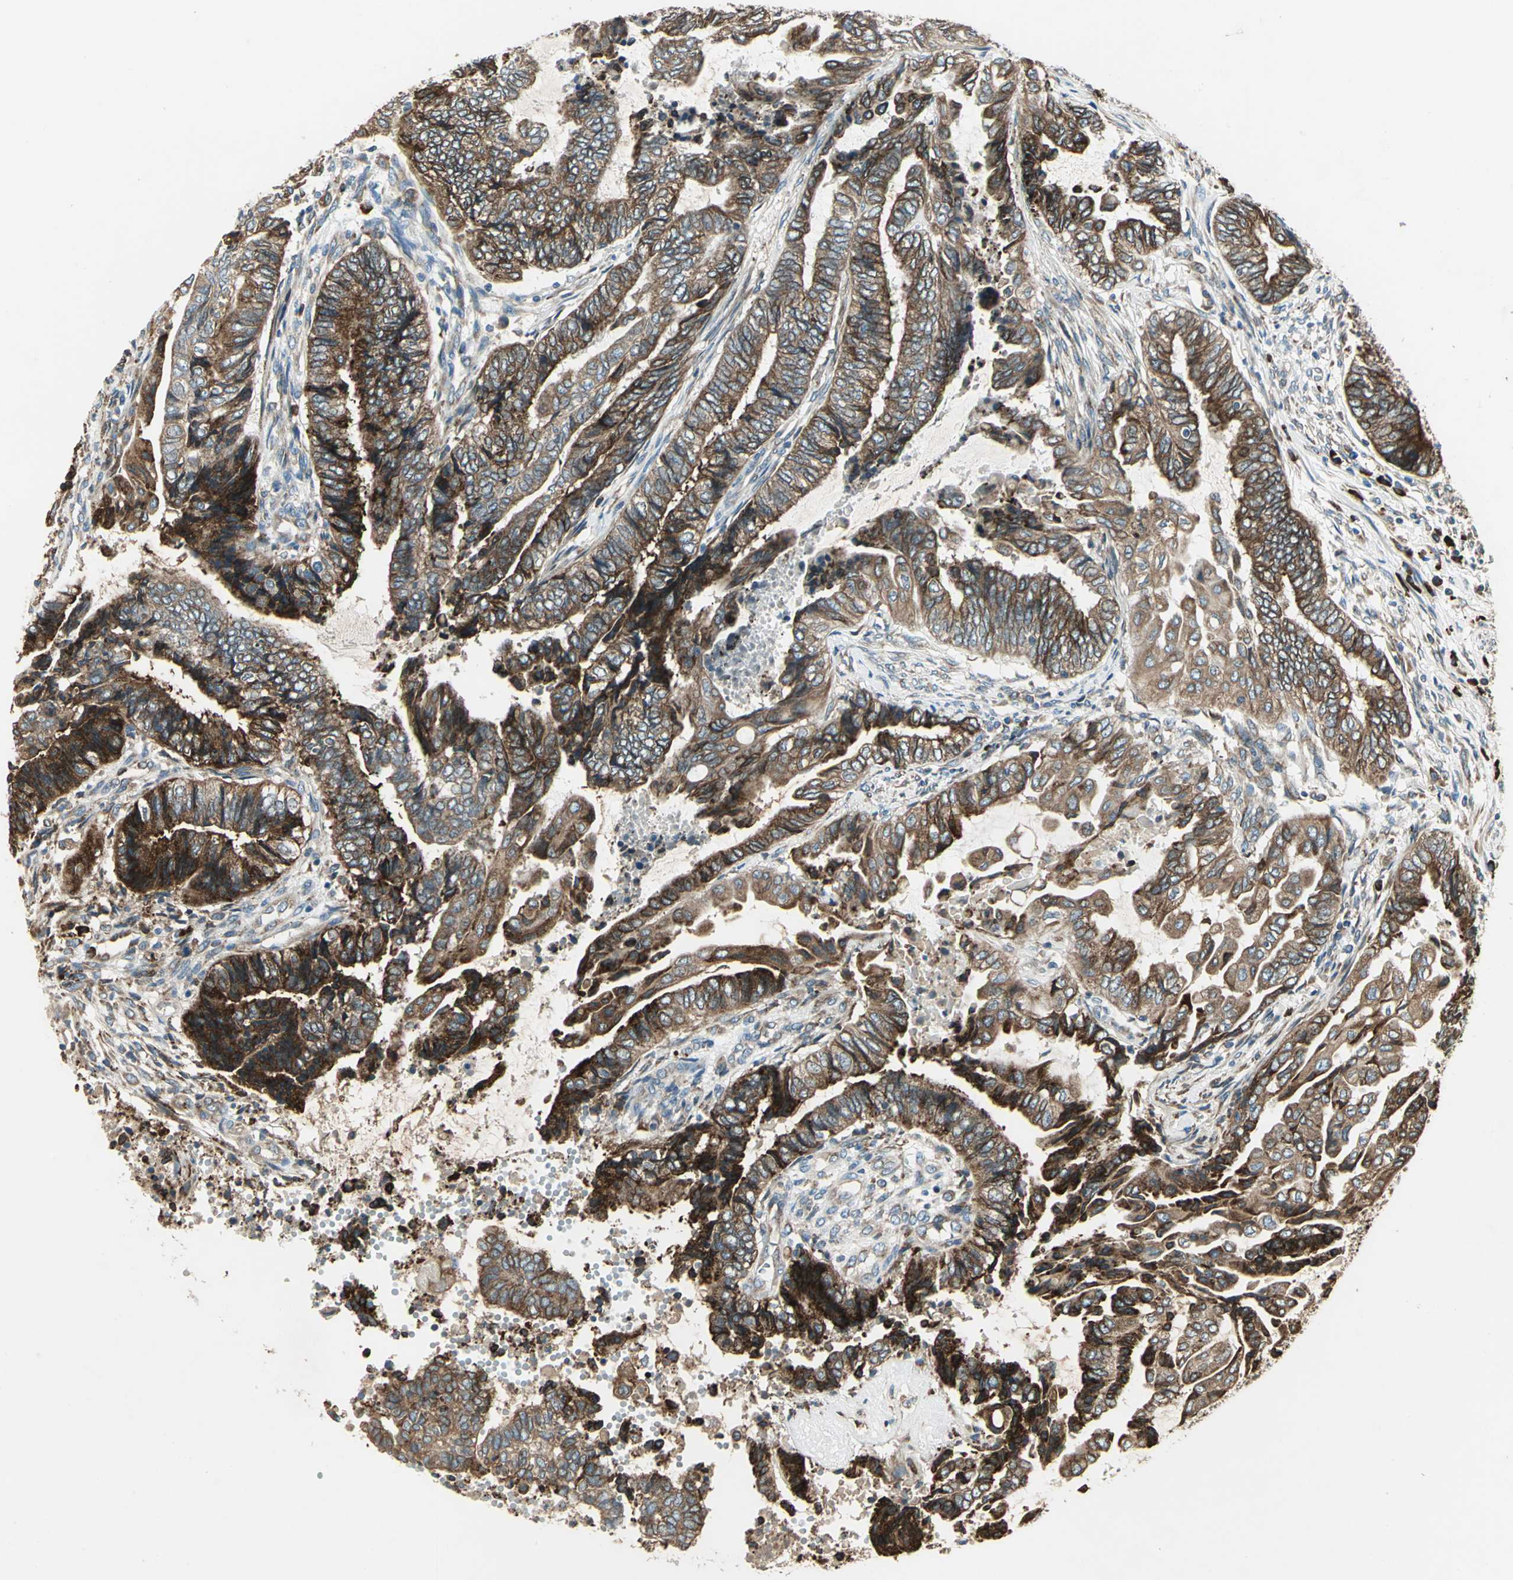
{"staining": {"intensity": "strong", "quantity": ">75%", "location": "cytoplasmic/membranous"}, "tissue": "endometrial cancer", "cell_type": "Tumor cells", "image_type": "cancer", "snomed": [{"axis": "morphology", "description": "Adenocarcinoma, NOS"}, {"axis": "topography", "description": "Uterus"}, {"axis": "topography", "description": "Endometrium"}], "caption": "Immunohistochemistry image of human endometrial cancer (adenocarcinoma) stained for a protein (brown), which demonstrates high levels of strong cytoplasmic/membranous expression in about >75% of tumor cells.", "gene": "PDIA4", "patient": {"sex": "female", "age": 70}}